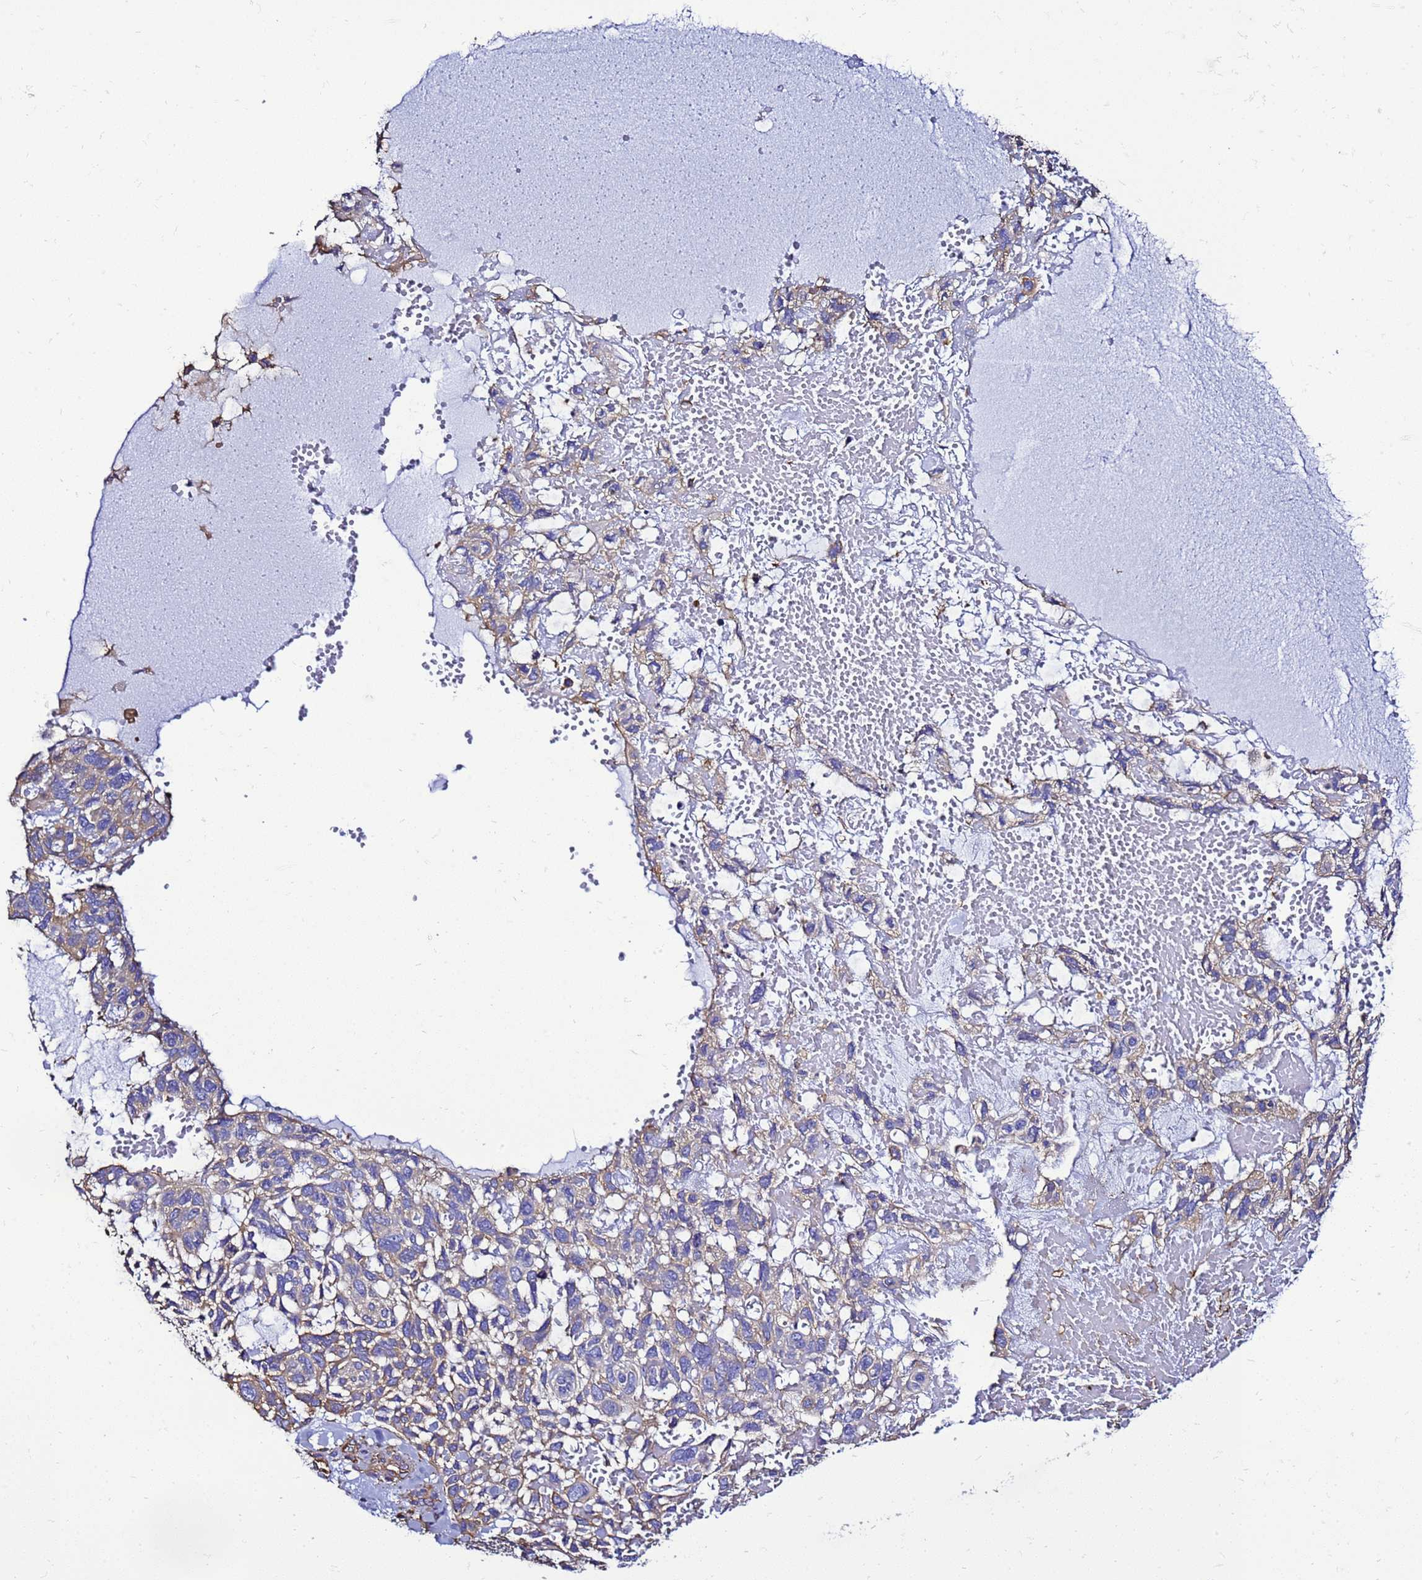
{"staining": {"intensity": "moderate", "quantity": "25%-75%", "location": "cytoplasmic/membranous"}, "tissue": "skin cancer", "cell_type": "Tumor cells", "image_type": "cancer", "snomed": [{"axis": "morphology", "description": "Basal cell carcinoma"}, {"axis": "topography", "description": "Skin"}], "caption": "The micrograph demonstrates immunohistochemical staining of skin basal cell carcinoma. There is moderate cytoplasmic/membranous expression is present in approximately 25%-75% of tumor cells.", "gene": "MYL12A", "patient": {"sex": "male", "age": 88}}